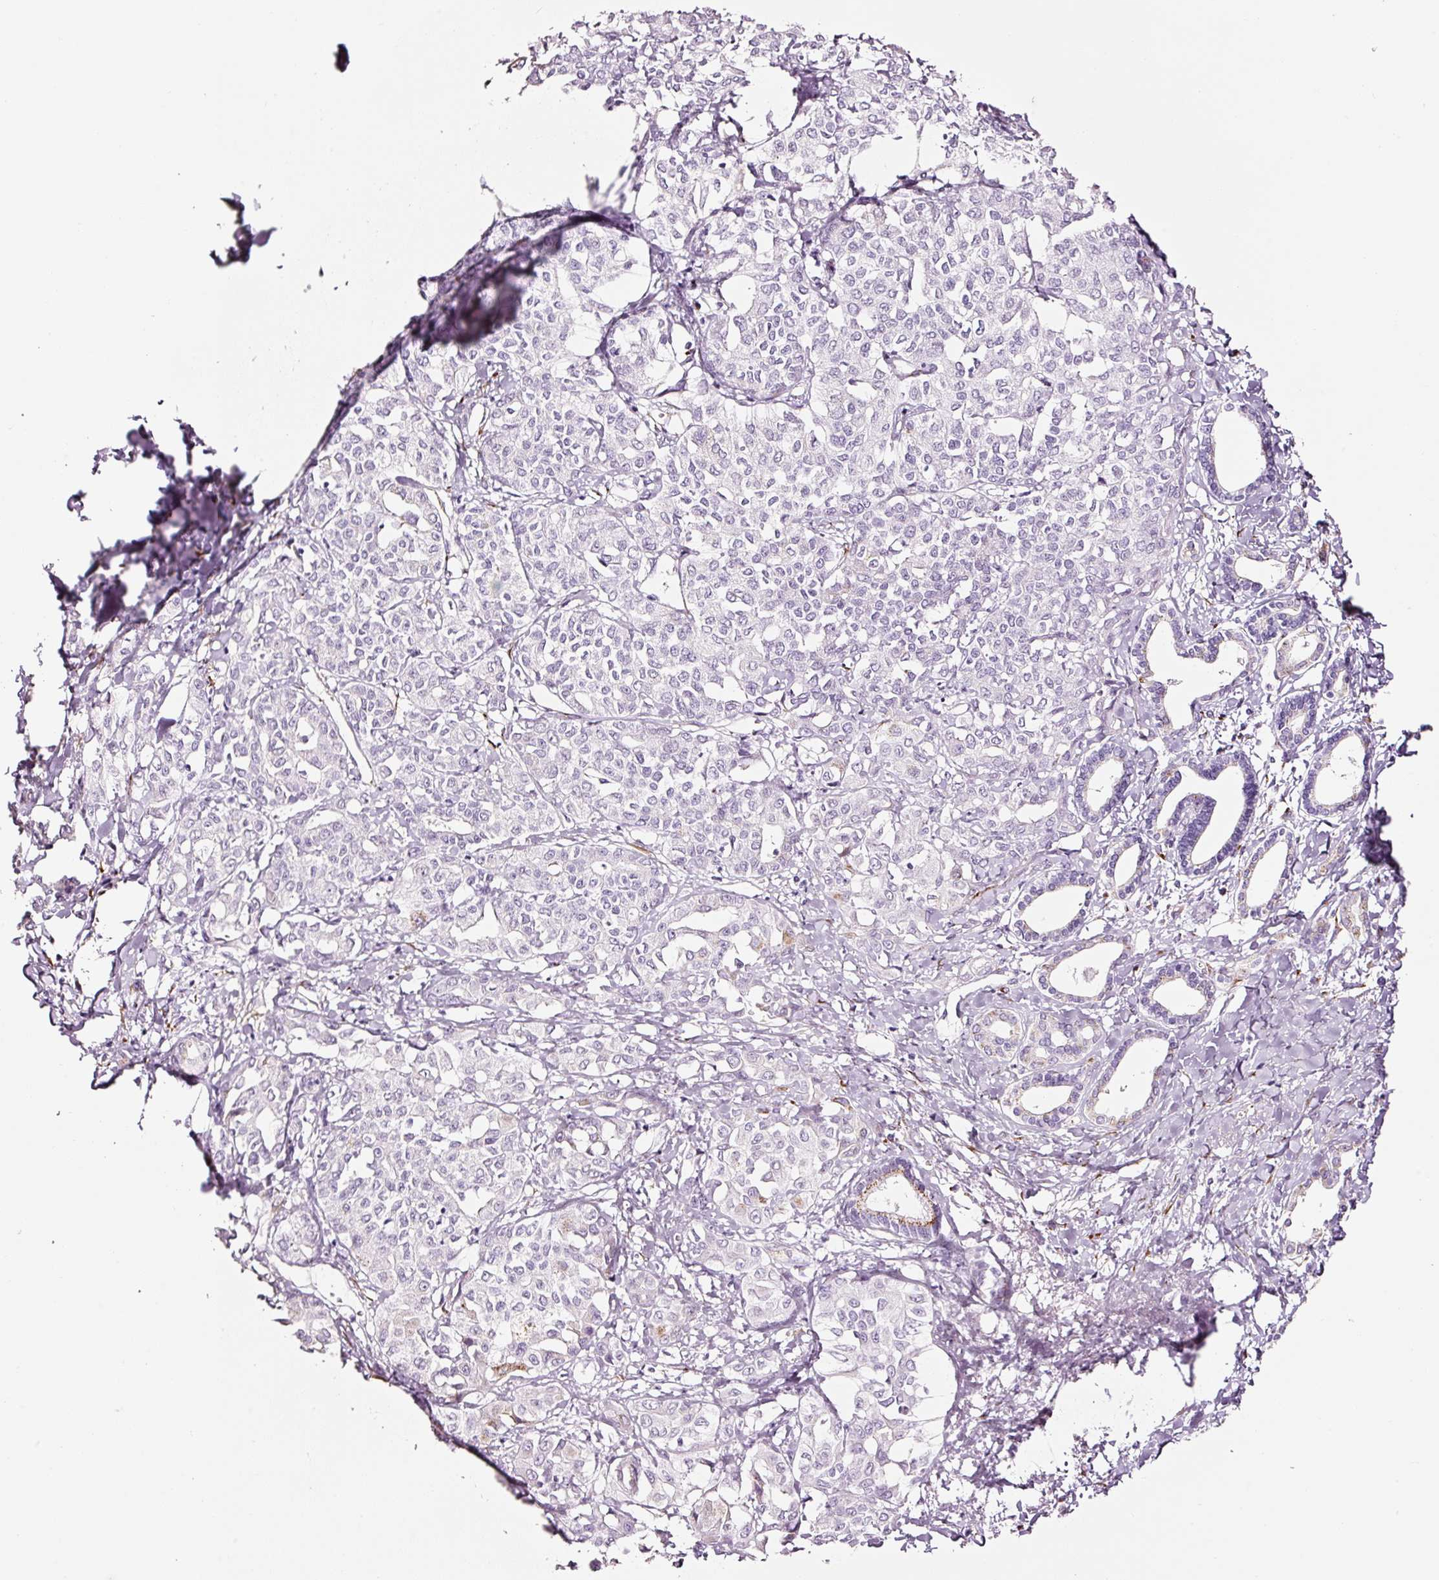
{"staining": {"intensity": "negative", "quantity": "none", "location": "none"}, "tissue": "liver cancer", "cell_type": "Tumor cells", "image_type": "cancer", "snomed": [{"axis": "morphology", "description": "Cholangiocarcinoma"}, {"axis": "topography", "description": "Liver"}], "caption": "The micrograph shows no staining of tumor cells in liver cholangiocarcinoma.", "gene": "SDF4", "patient": {"sex": "female", "age": 77}}